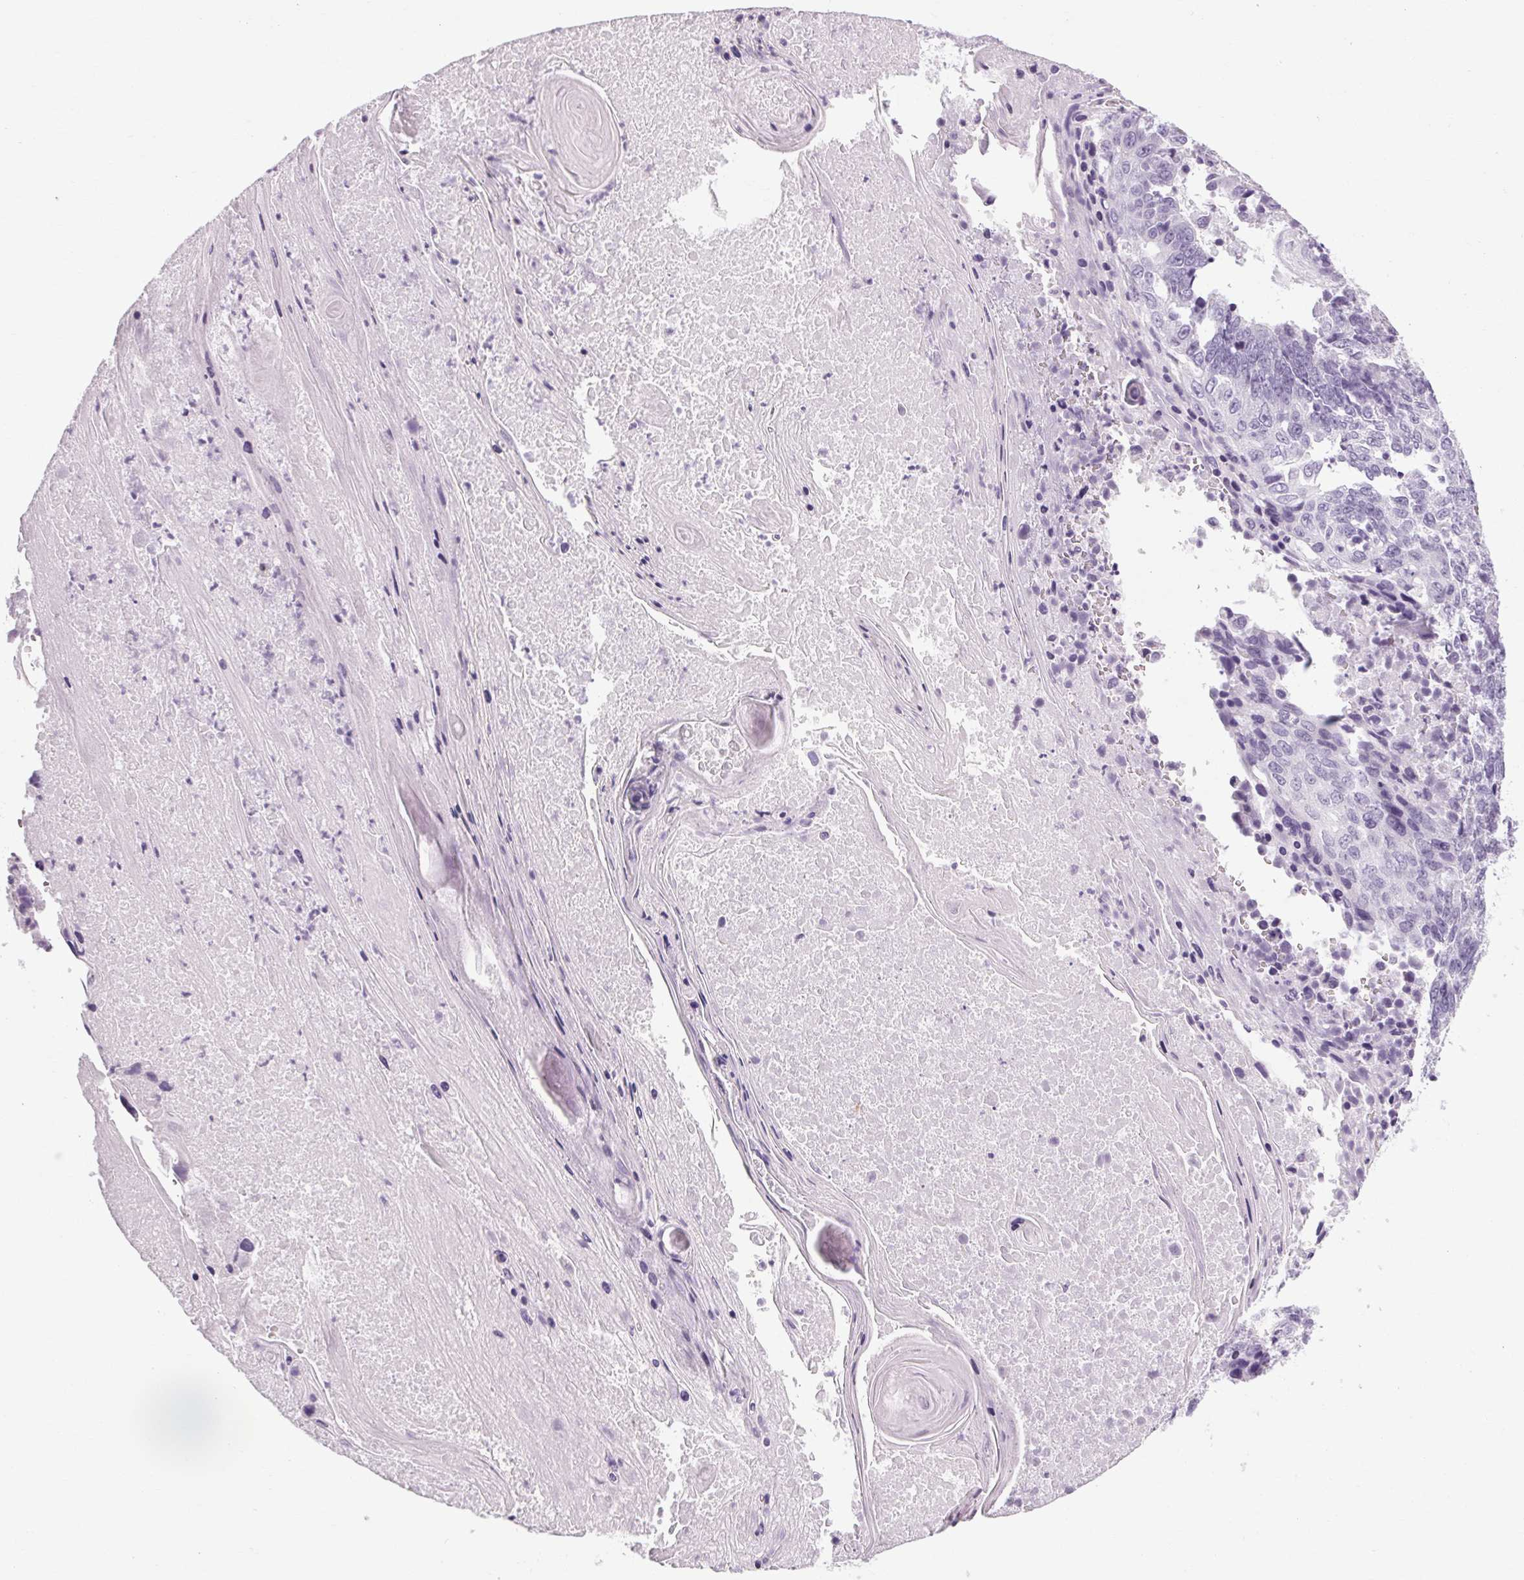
{"staining": {"intensity": "negative", "quantity": "none", "location": "none"}, "tissue": "lung cancer", "cell_type": "Tumor cells", "image_type": "cancer", "snomed": [{"axis": "morphology", "description": "Squamous cell carcinoma, NOS"}, {"axis": "topography", "description": "Lung"}], "caption": "Tumor cells are negative for protein expression in human lung cancer (squamous cell carcinoma).", "gene": "POMC", "patient": {"sex": "male", "age": 73}}